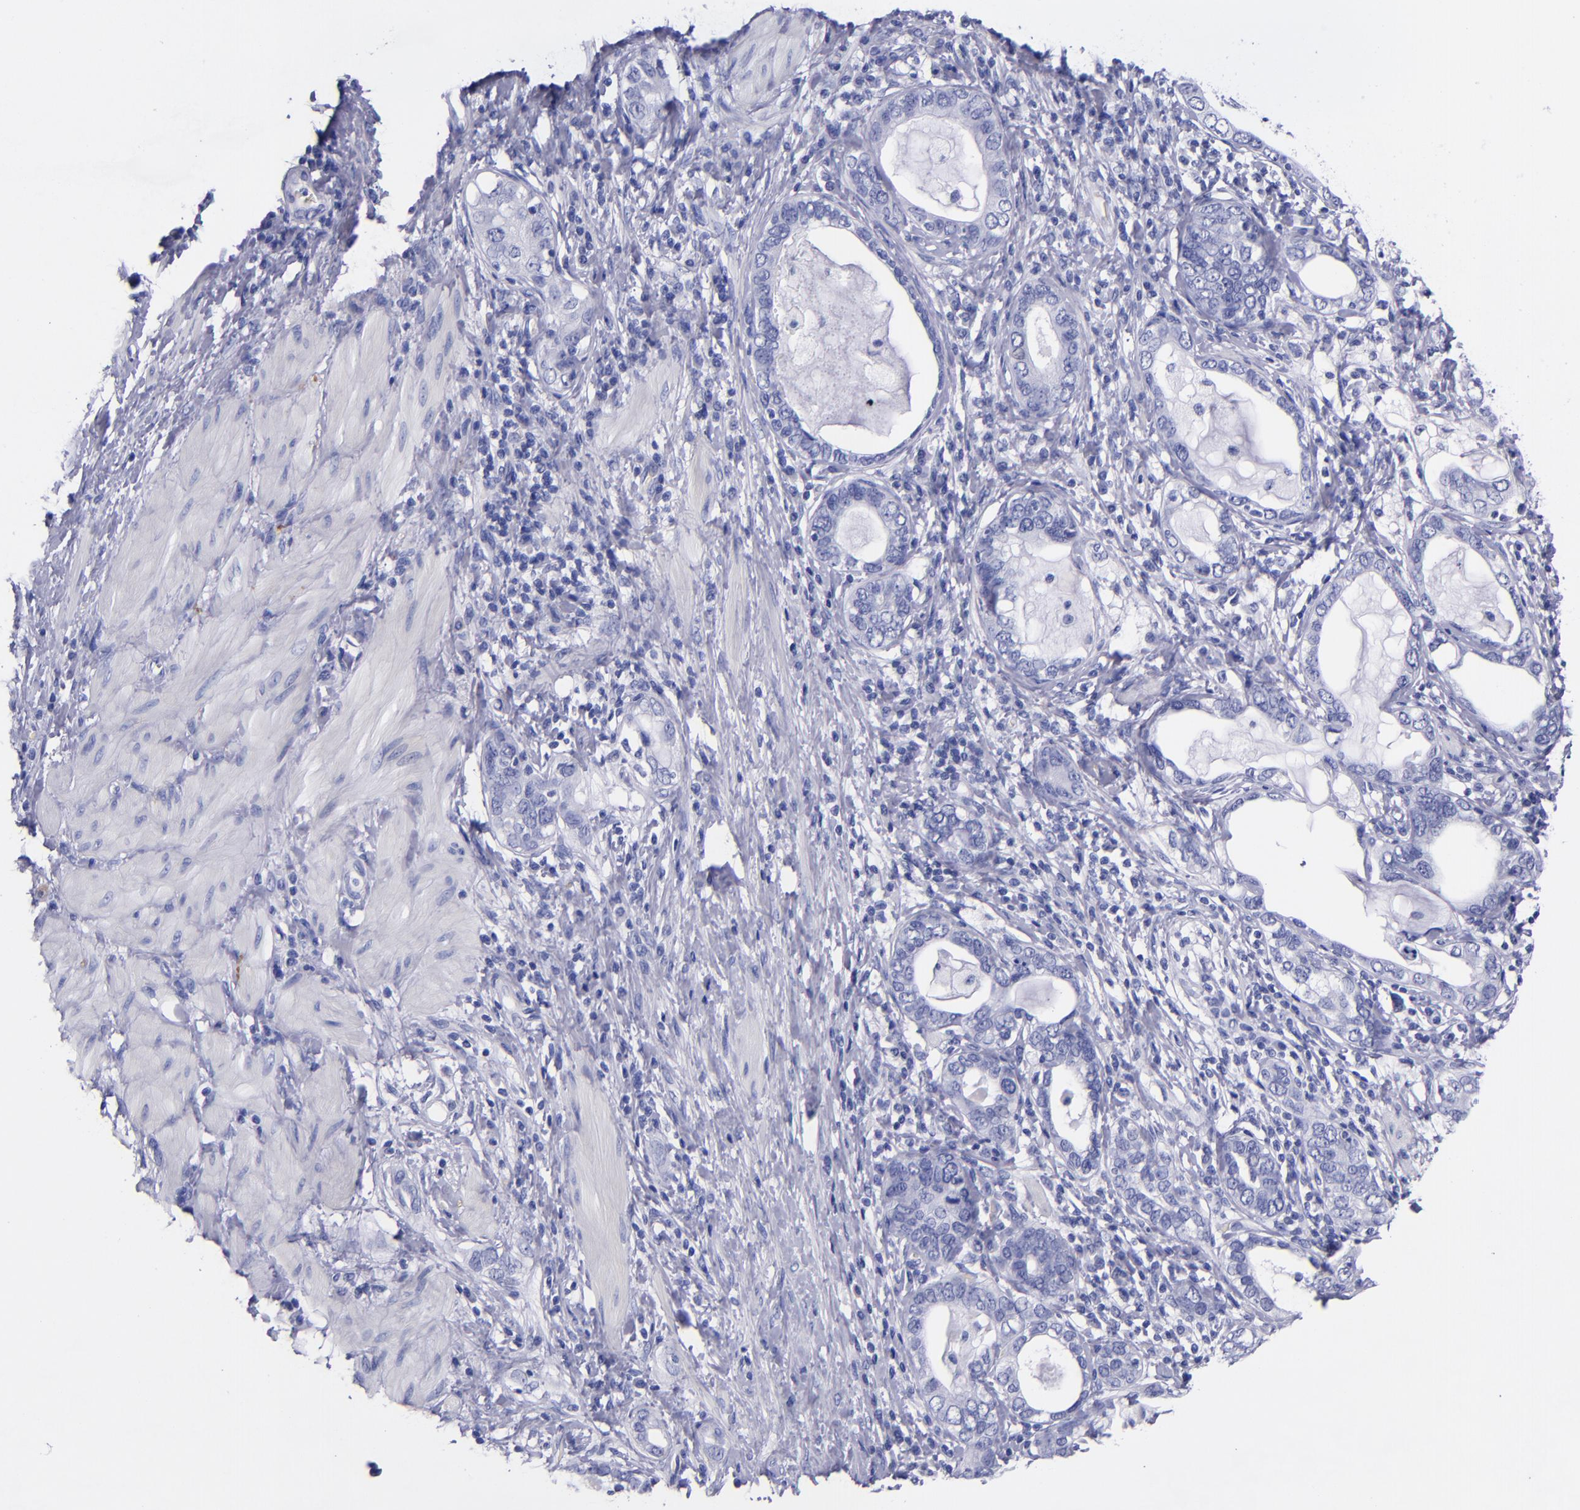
{"staining": {"intensity": "negative", "quantity": "none", "location": "none"}, "tissue": "stomach cancer", "cell_type": "Tumor cells", "image_type": "cancer", "snomed": [{"axis": "morphology", "description": "Adenocarcinoma, NOS"}, {"axis": "topography", "description": "Stomach, lower"}], "caption": "This is a histopathology image of immunohistochemistry staining of stomach cancer (adenocarcinoma), which shows no positivity in tumor cells. (DAB (3,3'-diaminobenzidine) immunohistochemistry with hematoxylin counter stain).", "gene": "SV2A", "patient": {"sex": "female", "age": 93}}